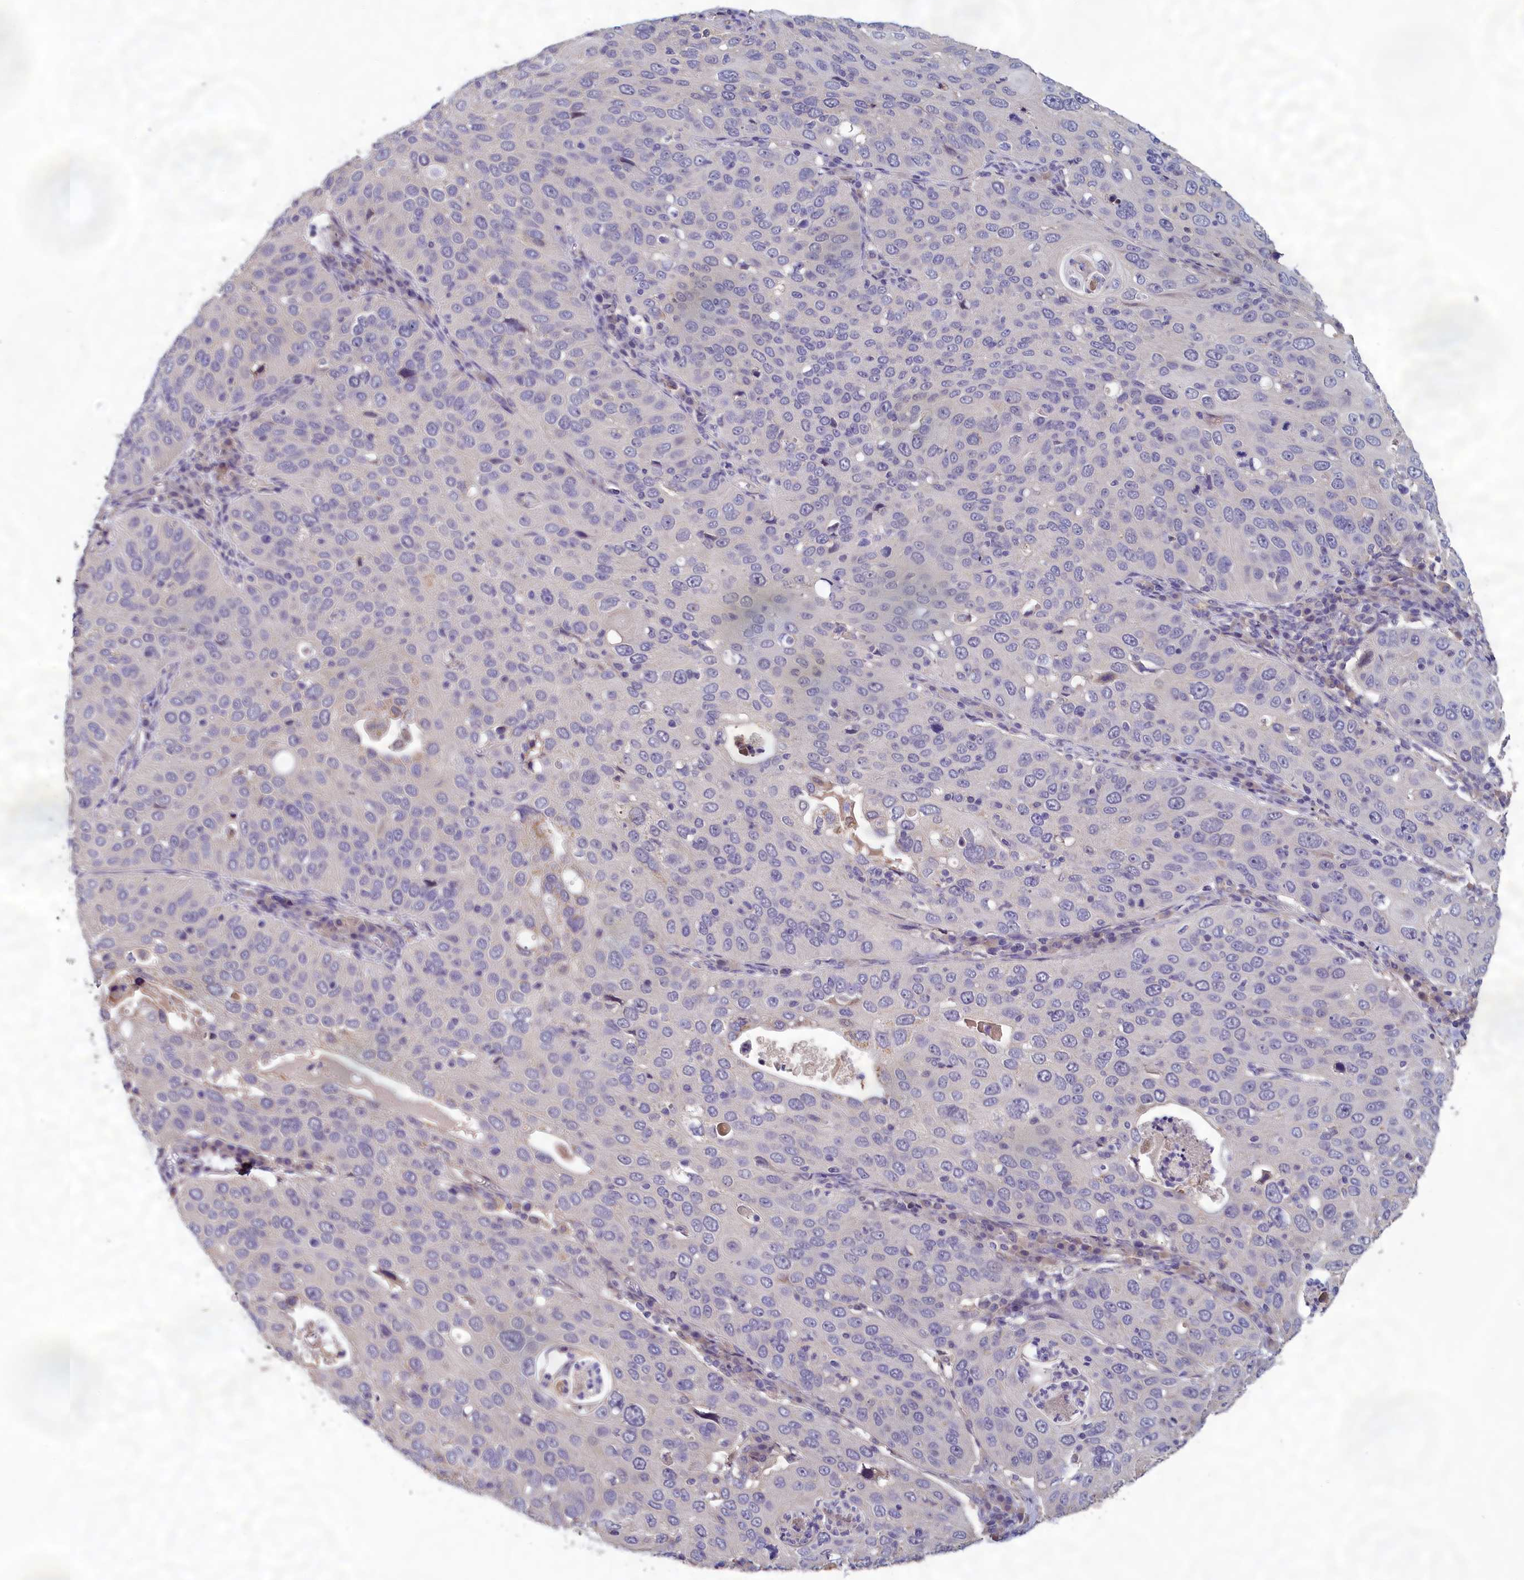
{"staining": {"intensity": "negative", "quantity": "none", "location": "none"}, "tissue": "cervical cancer", "cell_type": "Tumor cells", "image_type": "cancer", "snomed": [{"axis": "morphology", "description": "Squamous cell carcinoma, NOS"}, {"axis": "topography", "description": "Cervix"}], "caption": "This is an immunohistochemistry micrograph of squamous cell carcinoma (cervical). There is no expression in tumor cells.", "gene": "HECA", "patient": {"sex": "female", "age": 36}}